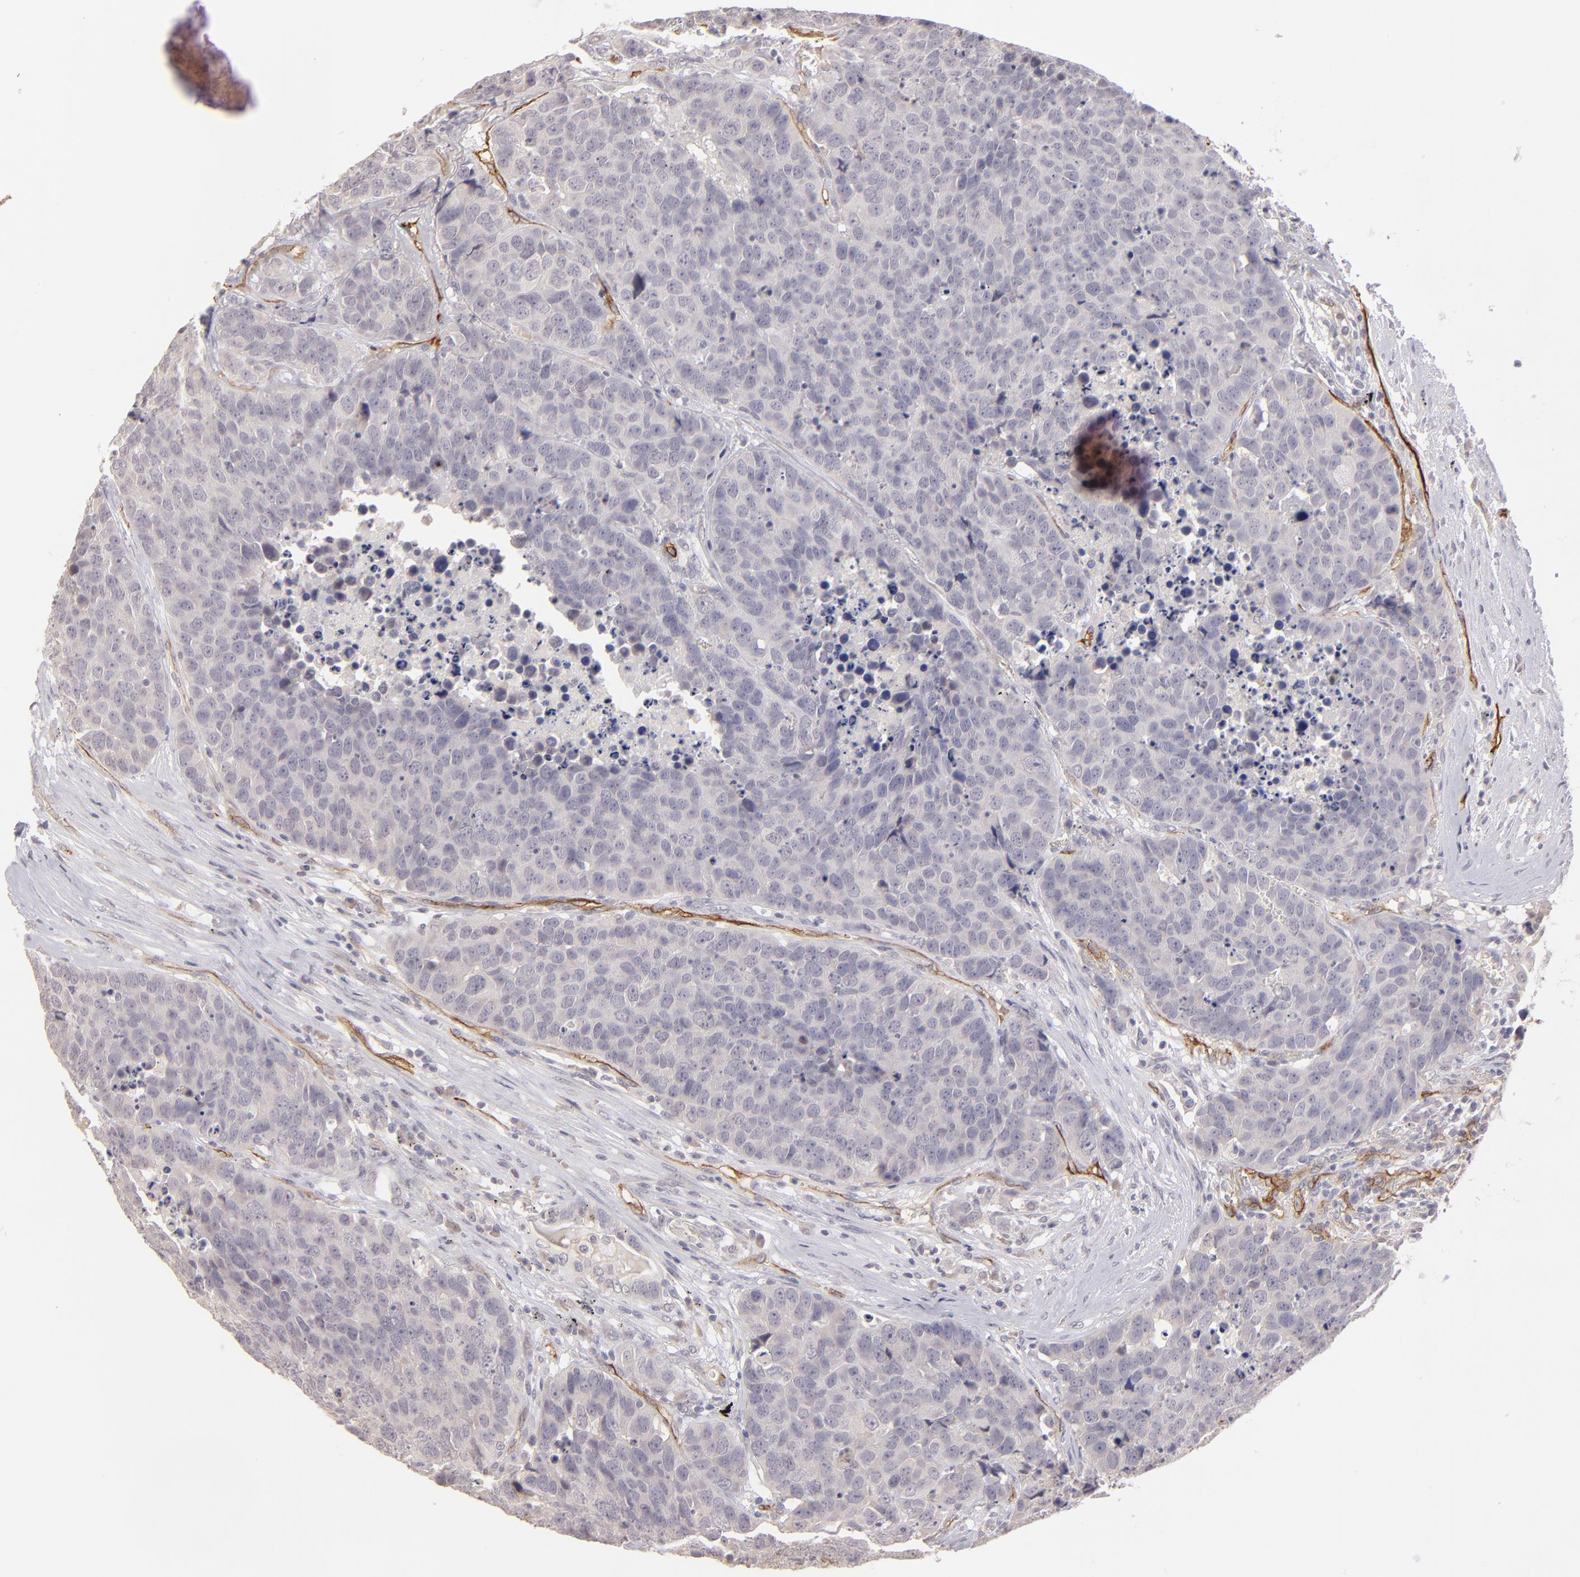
{"staining": {"intensity": "negative", "quantity": "none", "location": "none"}, "tissue": "carcinoid", "cell_type": "Tumor cells", "image_type": "cancer", "snomed": [{"axis": "morphology", "description": "Carcinoid, malignant, NOS"}, {"axis": "topography", "description": "Lung"}], "caption": "IHC image of human carcinoid (malignant) stained for a protein (brown), which reveals no staining in tumor cells.", "gene": "THBD", "patient": {"sex": "male", "age": 60}}